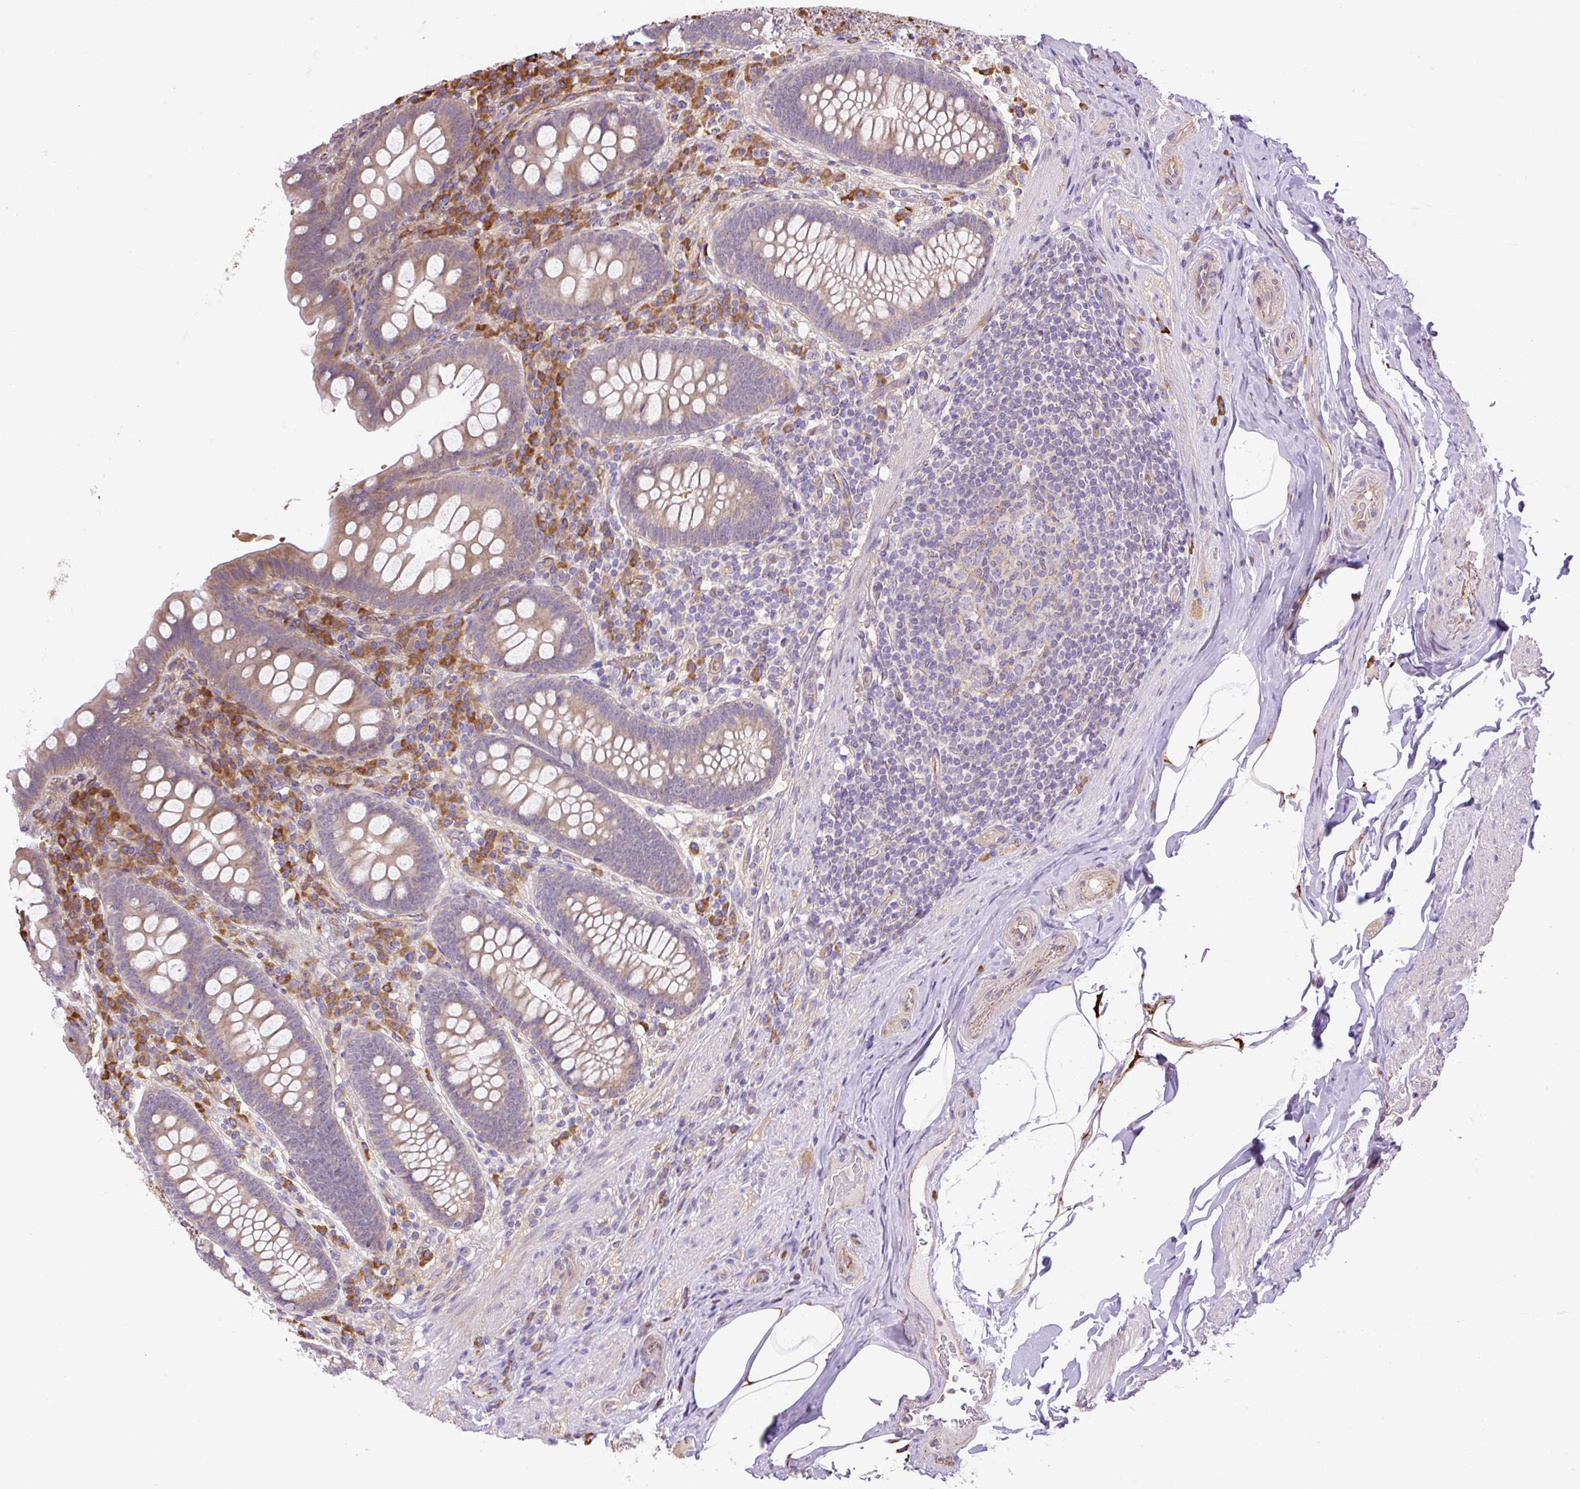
{"staining": {"intensity": "moderate", "quantity": "25%-75%", "location": "cytoplasmic/membranous"}, "tissue": "appendix", "cell_type": "Glandular cells", "image_type": "normal", "snomed": [{"axis": "morphology", "description": "Normal tissue, NOS"}, {"axis": "topography", "description": "Appendix"}], "caption": "High-power microscopy captured an IHC micrograph of unremarkable appendix, revealing moderate cytoplasmic/membranous expression in approximately 25%-75% of glandular cells. (DAB (3,3'-diaminobenzidine) = brown stain, brightfield microscopy at high magnification).", "gene": "PPME1", "patient": {"sex": "male", "age": 71}}